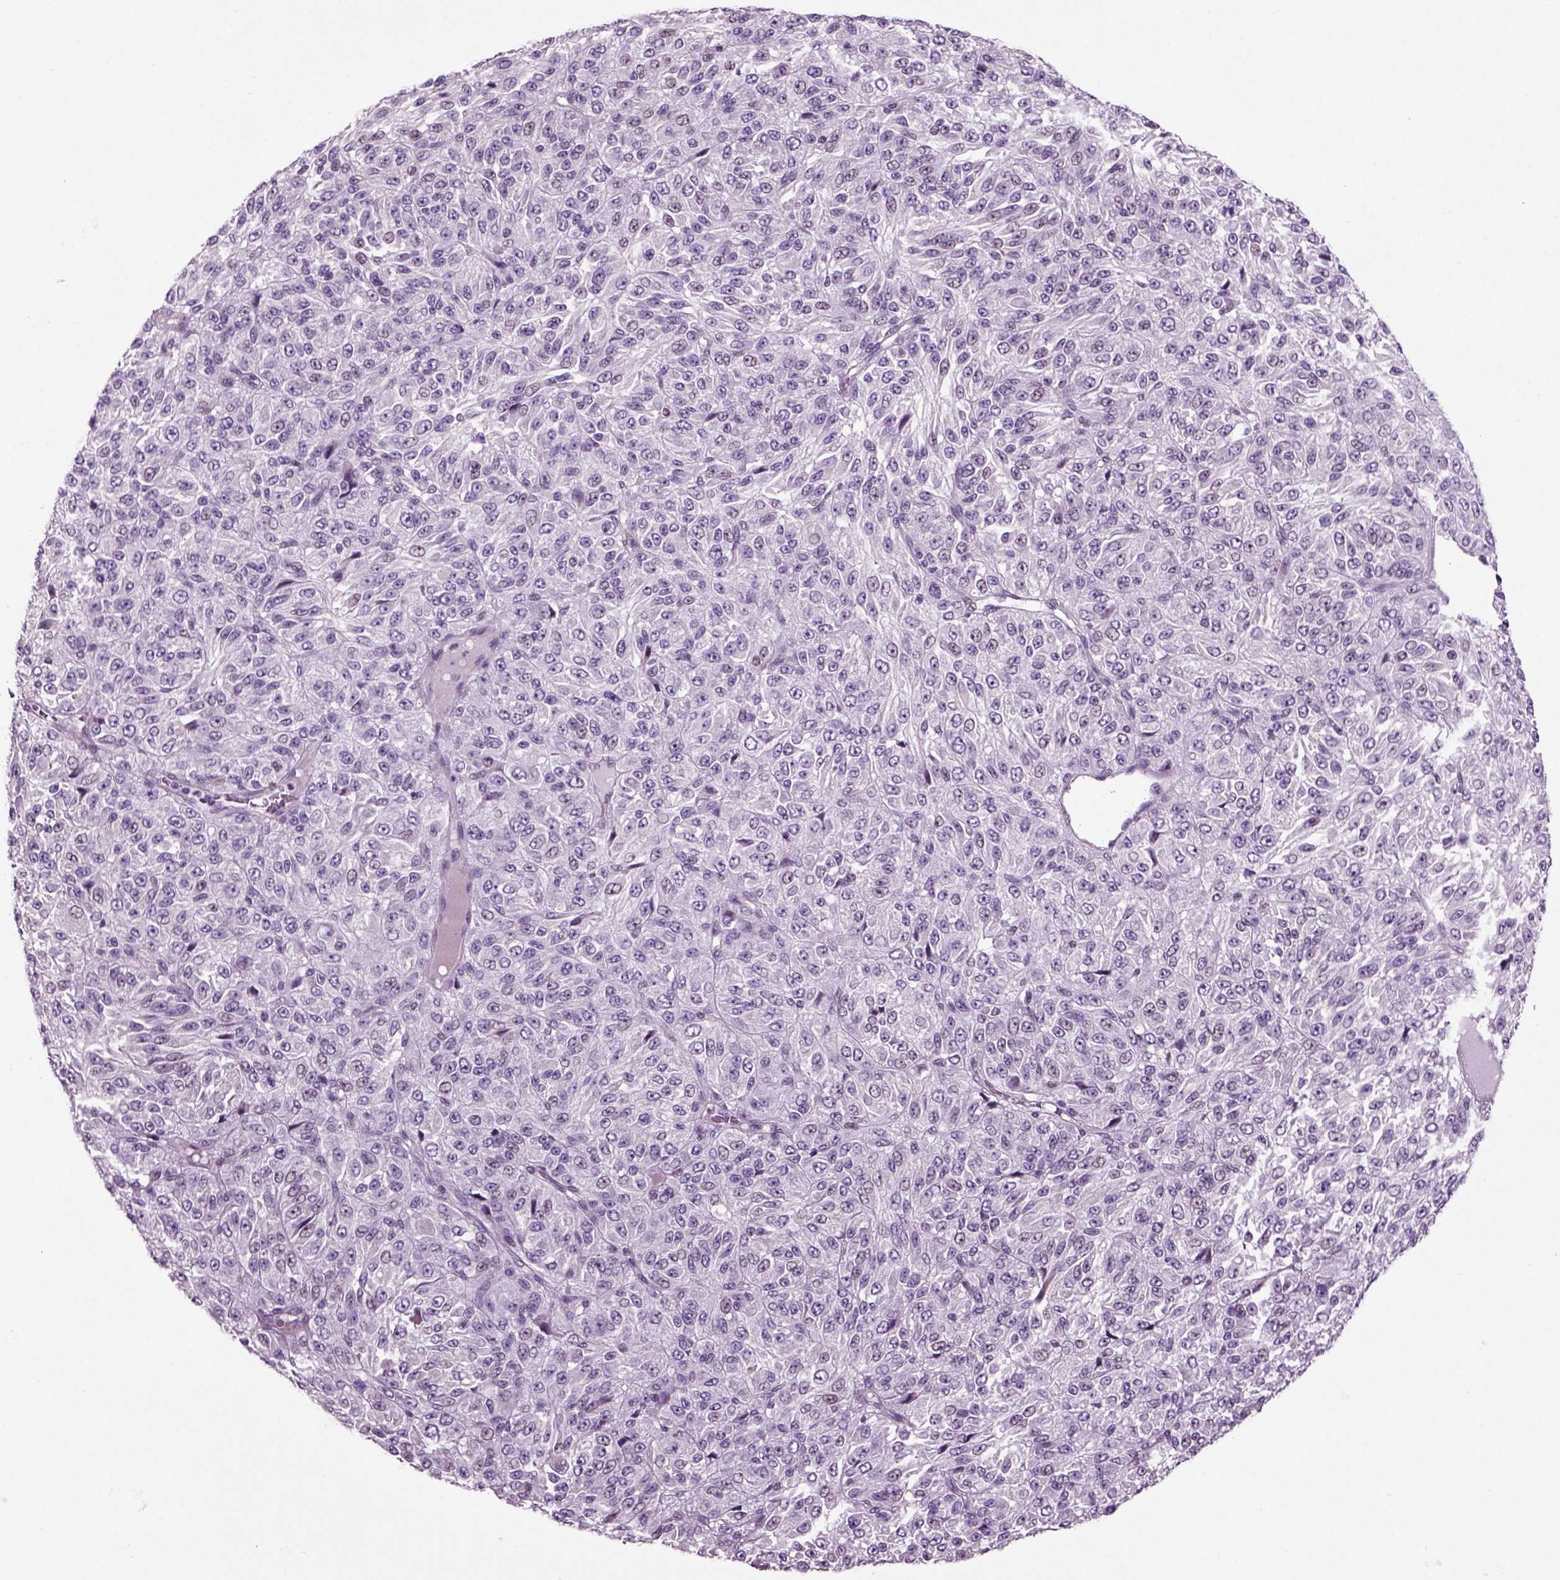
{"staining": {"intensity": "negative", "quantity": "none", "location": "none"}, "tissue": "melanoma", "cell_type": "Tumor cells", "image_type": "cancer", "snomed": [{"axis": "morphology", "description": "Malignant melanoma, Metastatic site"}, {"axis": "topography", "description": "Brain"}], "caption": "Melanoma was stained to show a protein in brown. There is no significant expression in tumor cells. (Stains: DAB IHC with hematoxylin counter stain, Microscopy: brightfield microscopy at high magnification).", "gene": "ARID3A", "patient": {"sex": "female", "age": 56}}